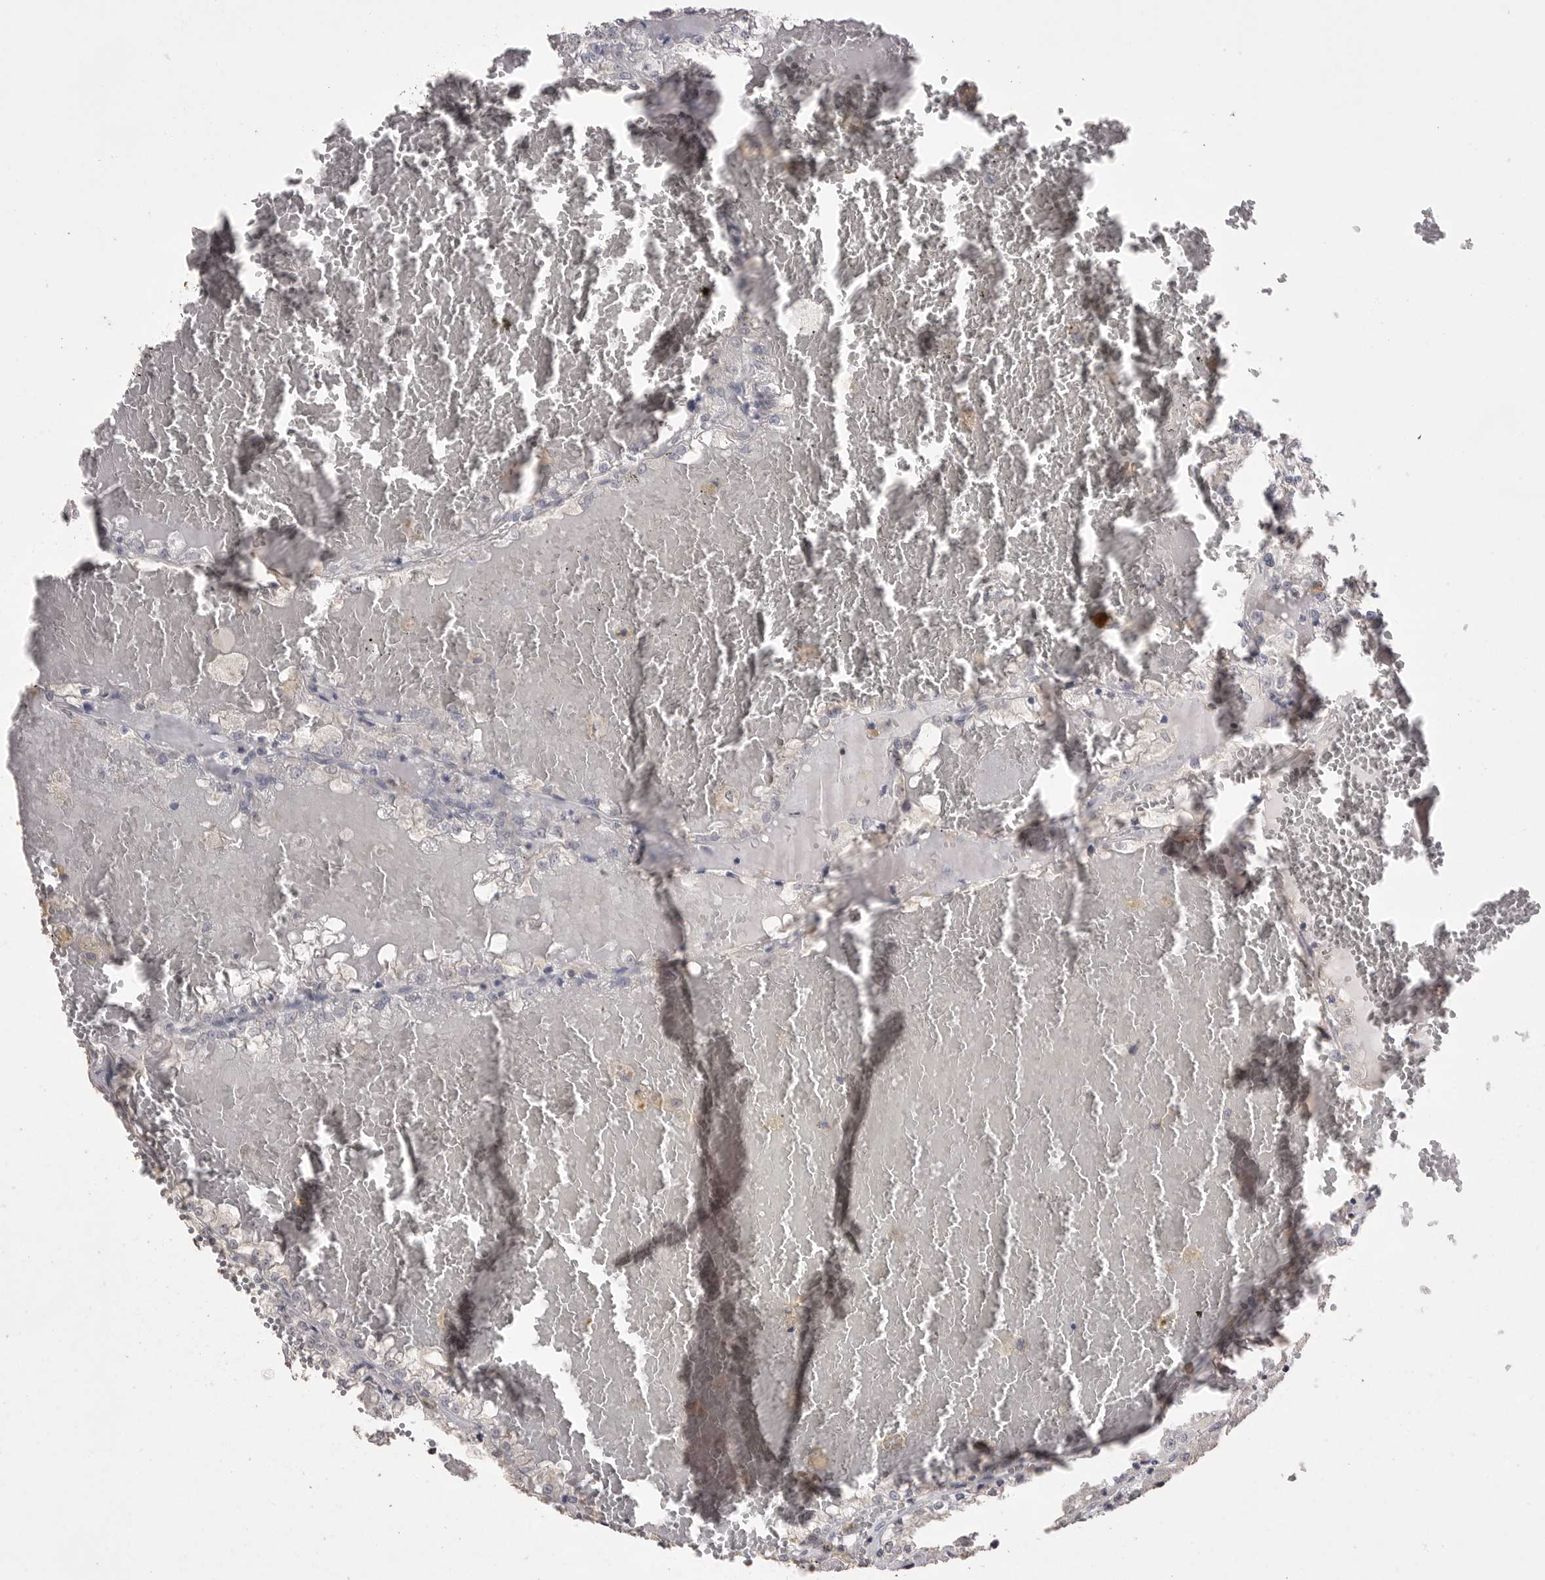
{"staining": {"intensity": "negative", "quantity": "none", "location": "none"}, "tissue": "renal cancer", "cell_type": "Tumor cells", "image_type": "cancer", "snomed": [{"axis": "morphology", "description": "Adenocarcinoma, NOS"}, {"axis": "topography", "description": "Kidney"}], "caption": "Human adenocarcinoma (renal) stained for a protein using immunohistochemistry exhibits no expression in tumor cells.", "gene": "MMP7", "patient": {"sex": "female", "age": 56}}